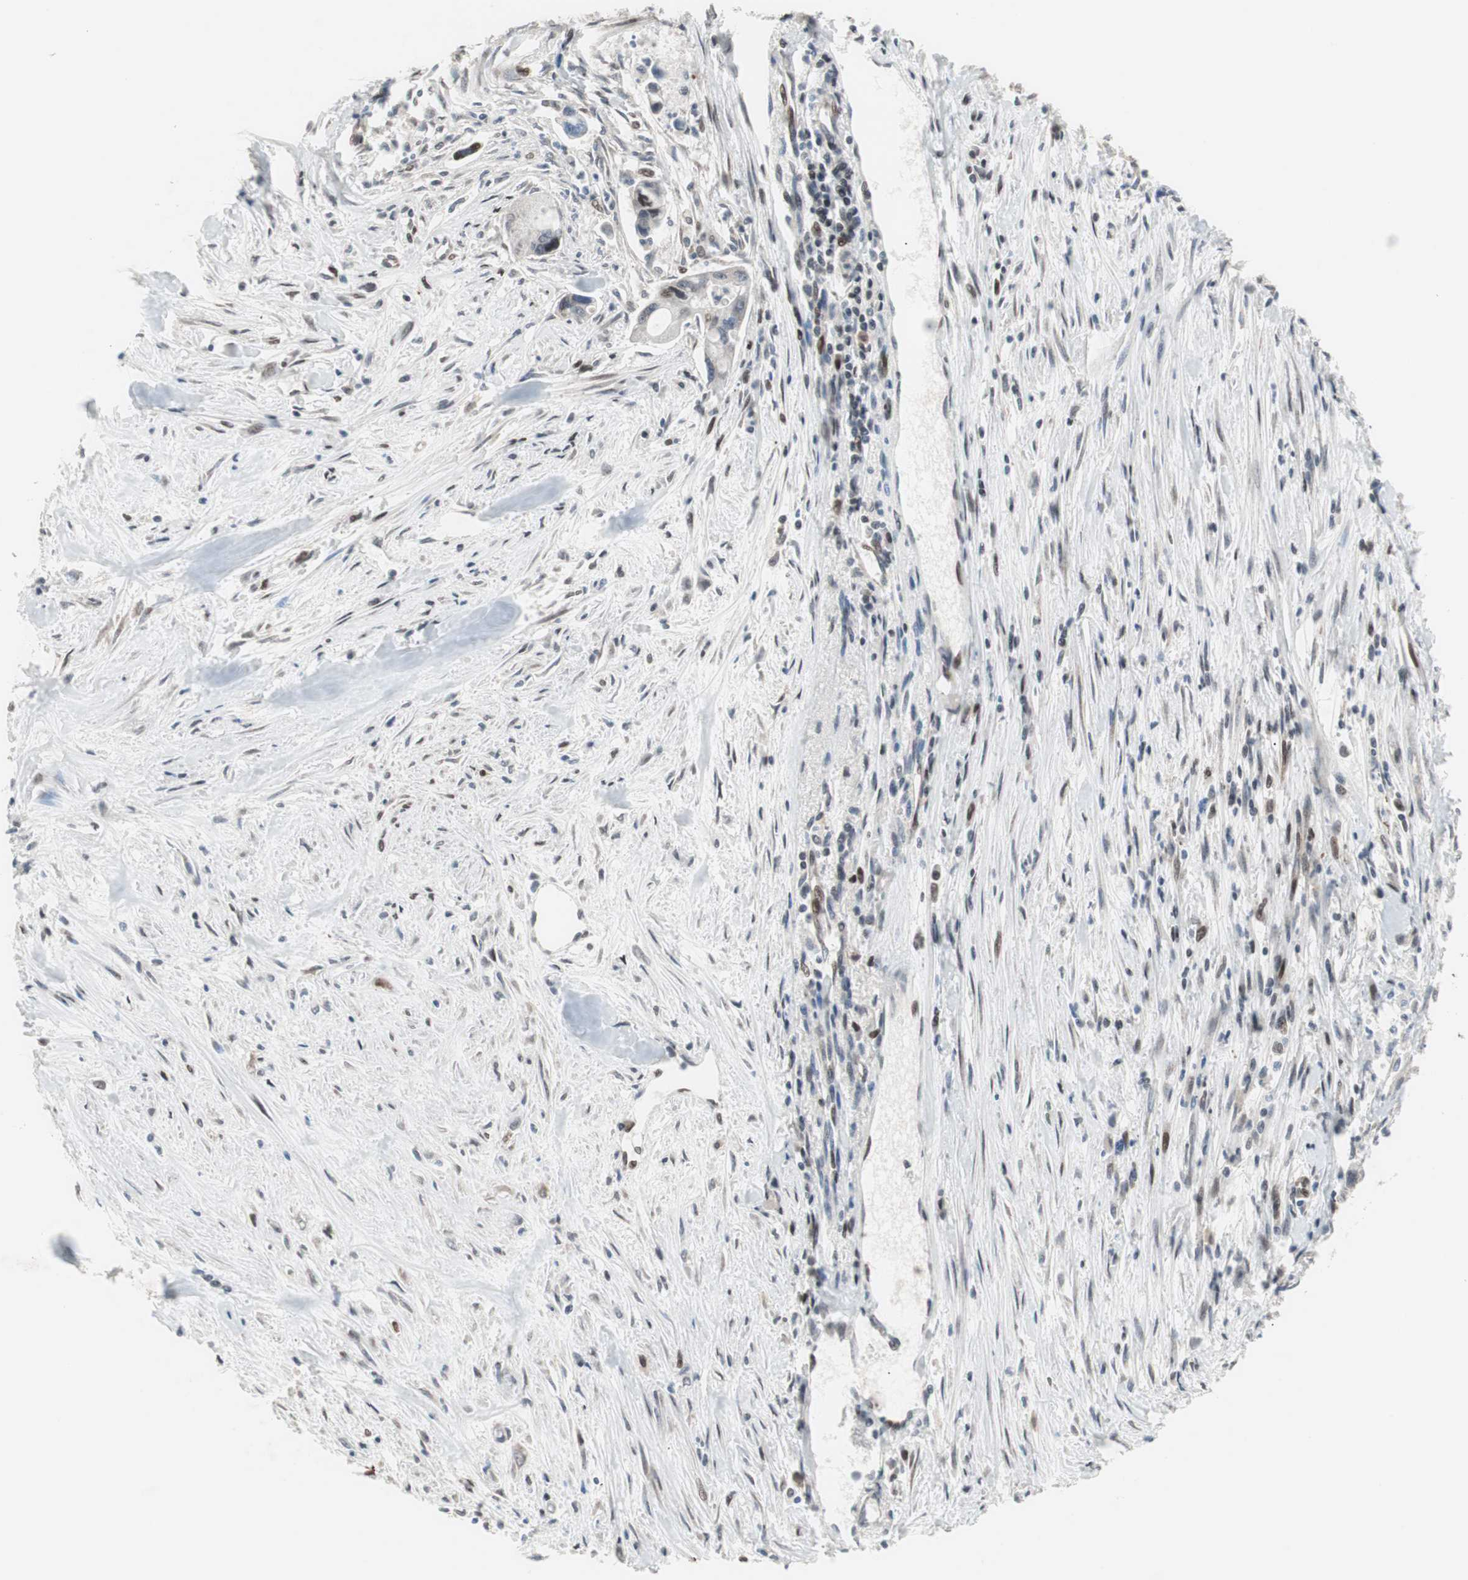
{"staining": {"intensity": "moderate", "quantity": "<25%", "location": "nuclear"}, "tissue": "pancreatic cancer", "cell_type": "Tumor cells", "image_type": "cancer", "snomed": [{"axis": "morphology", "description": "Adenocarcinoma, NOS"}, {"axis": "topography", "description": "Pancreas"}], "caption": "IHC of adenocarcinoma (pancreatic) shows low levels of moderate nuclear positivity in approximately <25% of tumor cells.", "gene": "POLH", "patient": {"sex": "male", "age": 70}}